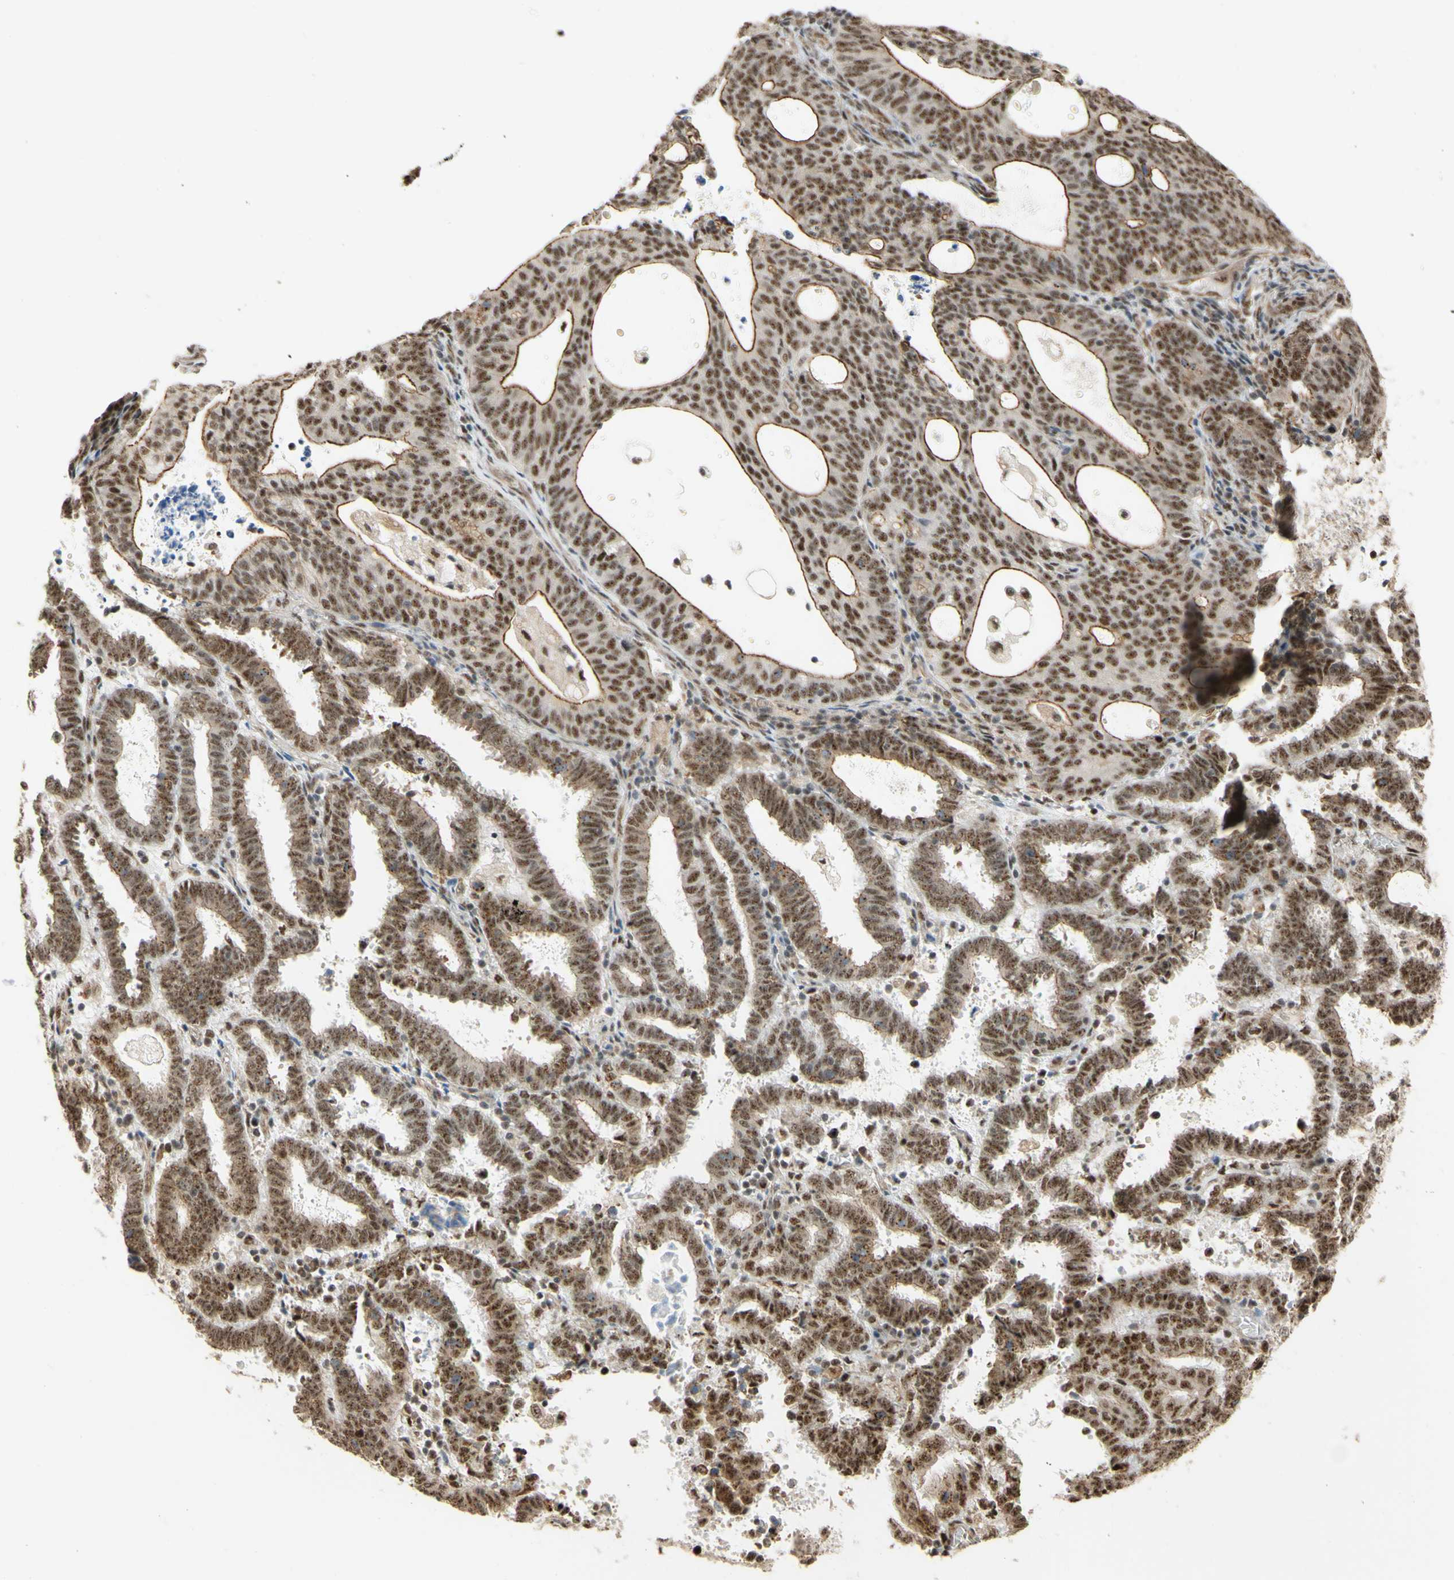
{"staining": {"intensity": "moderate", "quantity": ">75%", "location": "nuclear"}, "tissue": "endometrial cancer", "cell_type": "Tumor cells", "image_type": "cancer", "snomed": [{"axis": "morphology", "description": "Adenocarcinoma, NOS"}, {"axis": "topography", "description": "Uterus"}], "caption": "Immunohistochemical staining of human adenocarcinoma (endometrial) displays medium levels of moderate nuclear protein positivity in approximately >75% of tumor cells.", "gene": "SAP18", "patient": {"sex": "female", "age": 83}}